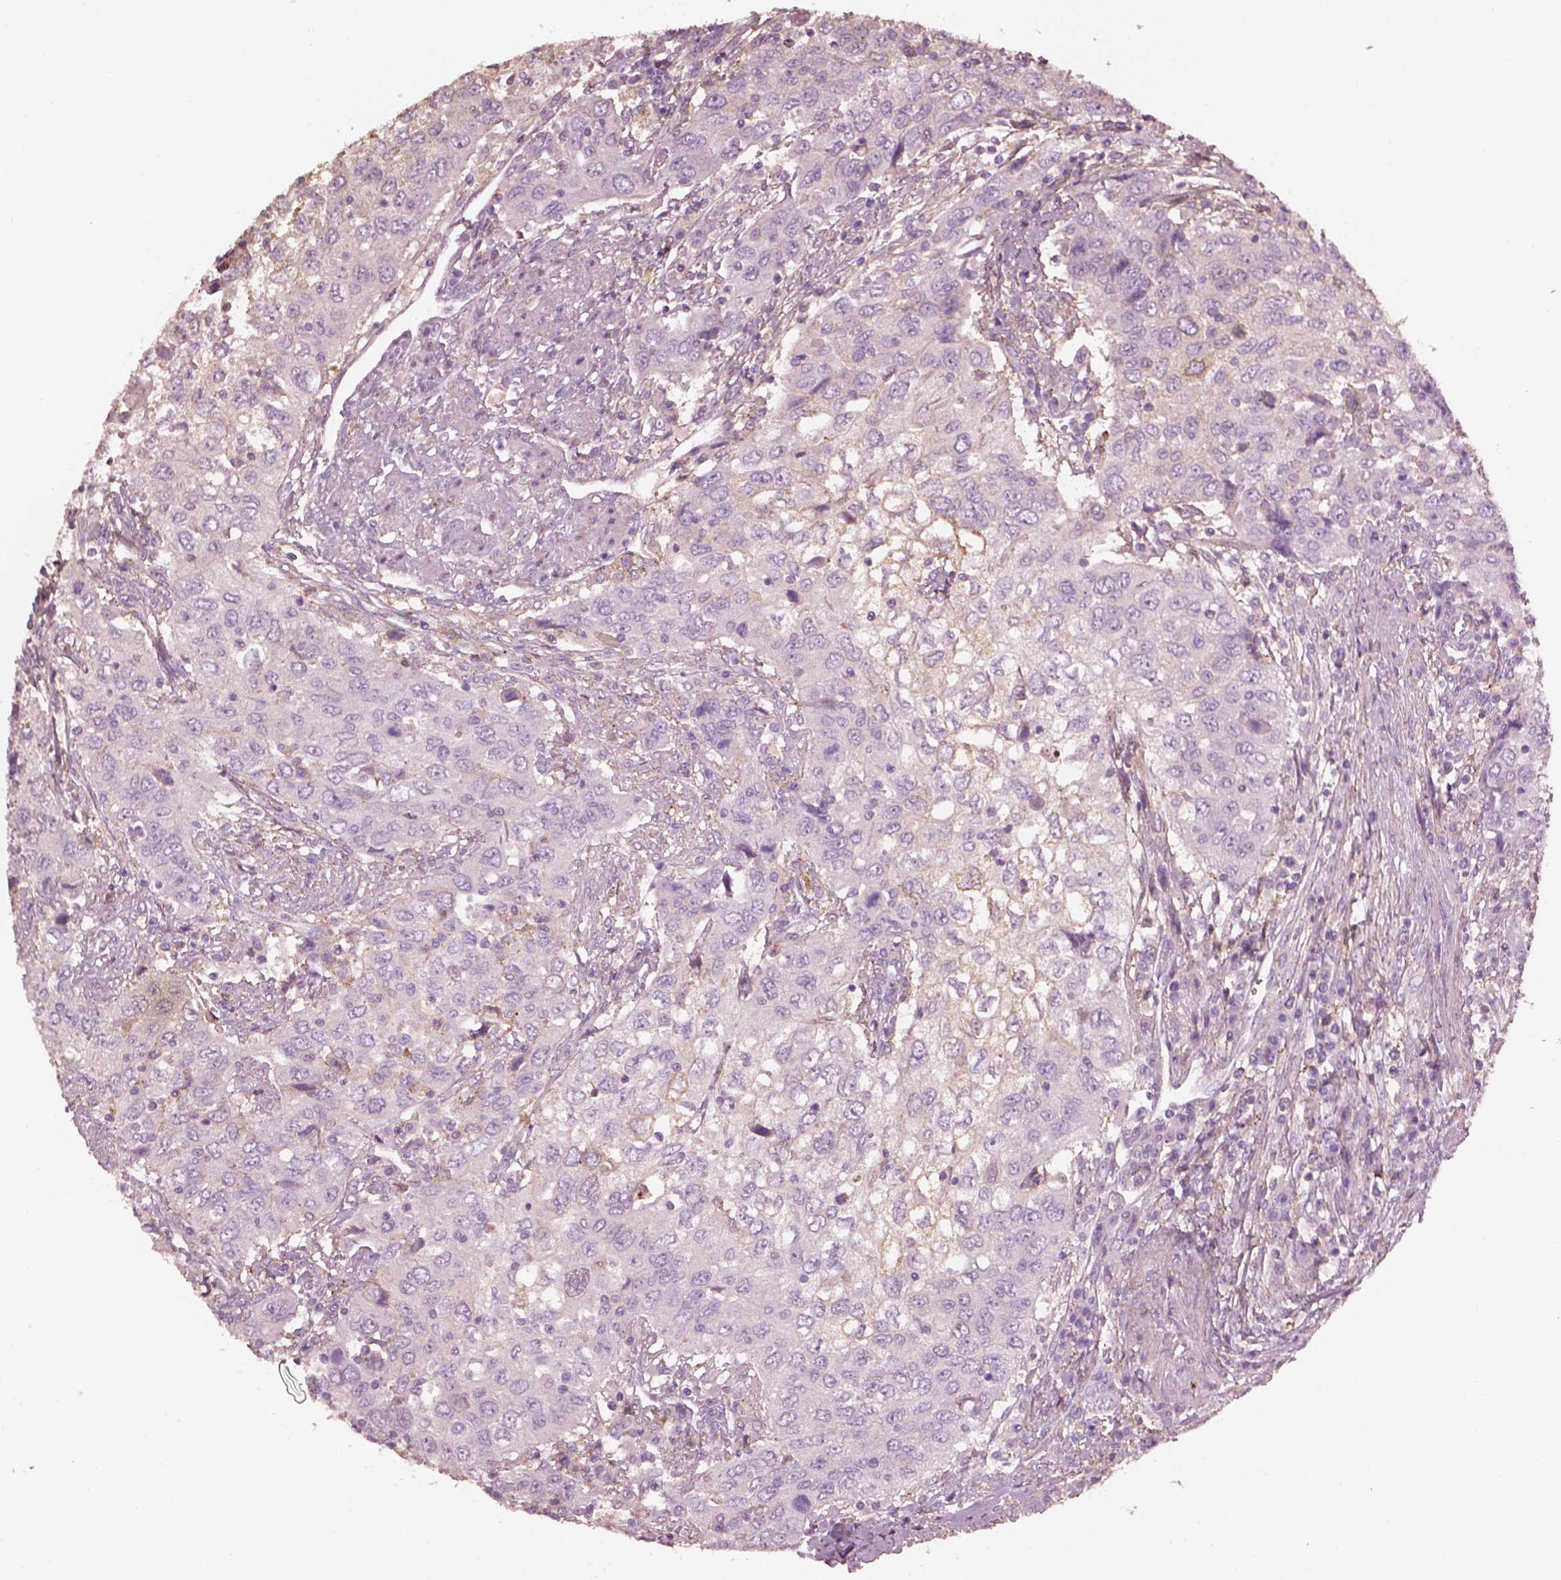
{"staining": {"intensity": "negative", "quantity": "none", "location": "none"}, "tissue": "urothelial cancer", "cell_type": "Tumor cells", "image_type": "cancer", "snomed": [{"axis": "morphology", "description": "Urothelial carcinoma, High grade"}, {"axis": "topography", "description": "Urinary bladder"}], "caption": "Tumor cells are negative for protein expression in human urothelial carcinoma (high-grade).", "gene": "SRI", "patient": {"sex": "male", "age": 76}}